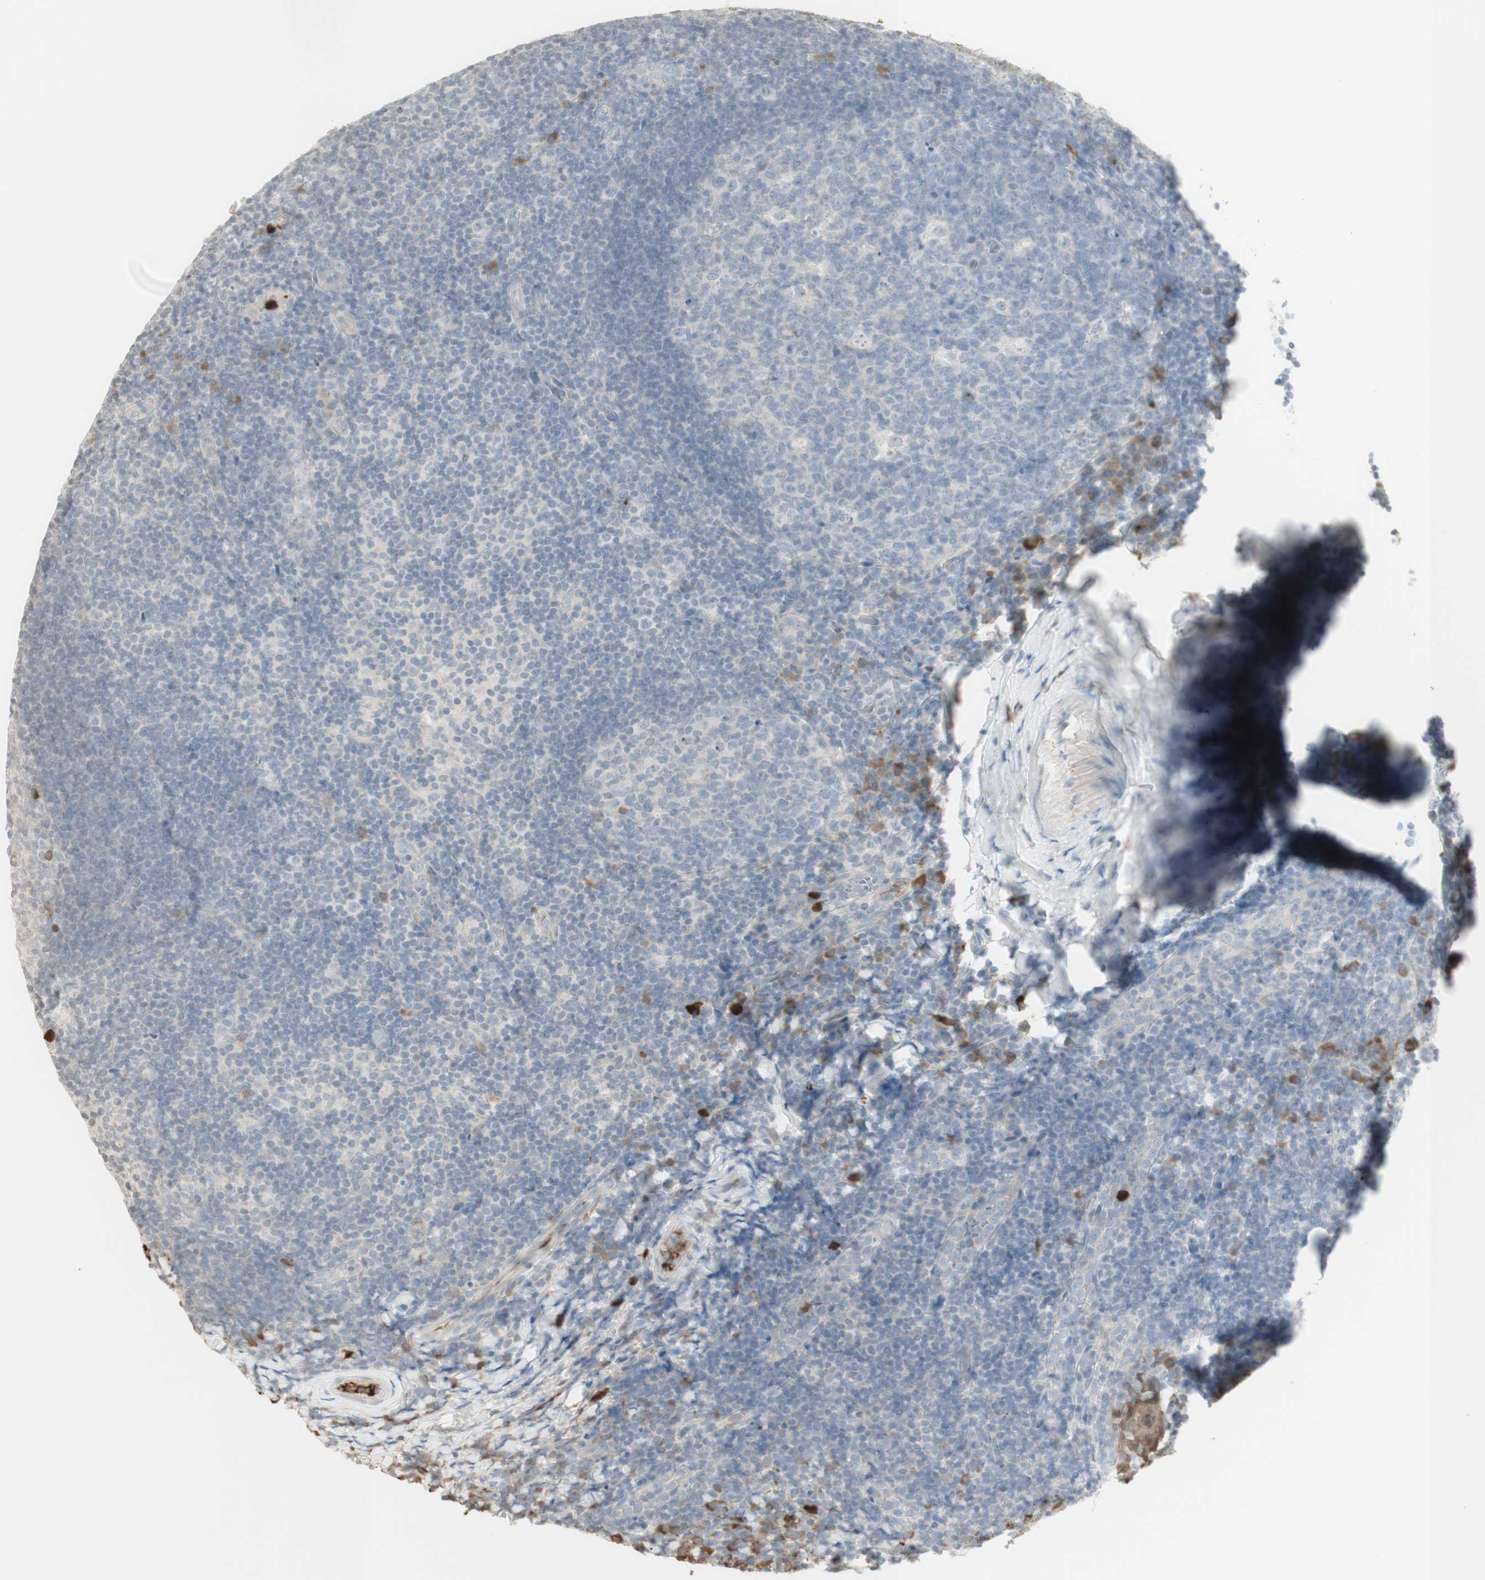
{"staining": {"intensity": "negative", "quantity": "none", "location": "none"}, "tissue": "tonsil", "cell_type": "Germinal center cells", "image_type": "normal", "snomed": [{"axis": "morphology", "description": "Normal tissue, NOS"}, {"axis": "topography", "description": "Tonsil"}], "caption": "The immunohistochemistry photomicrograph has no significant expression in germinal center cells of tonsil.", "gene": "NID1", "patient": {"sex": "male", "age": 37}}